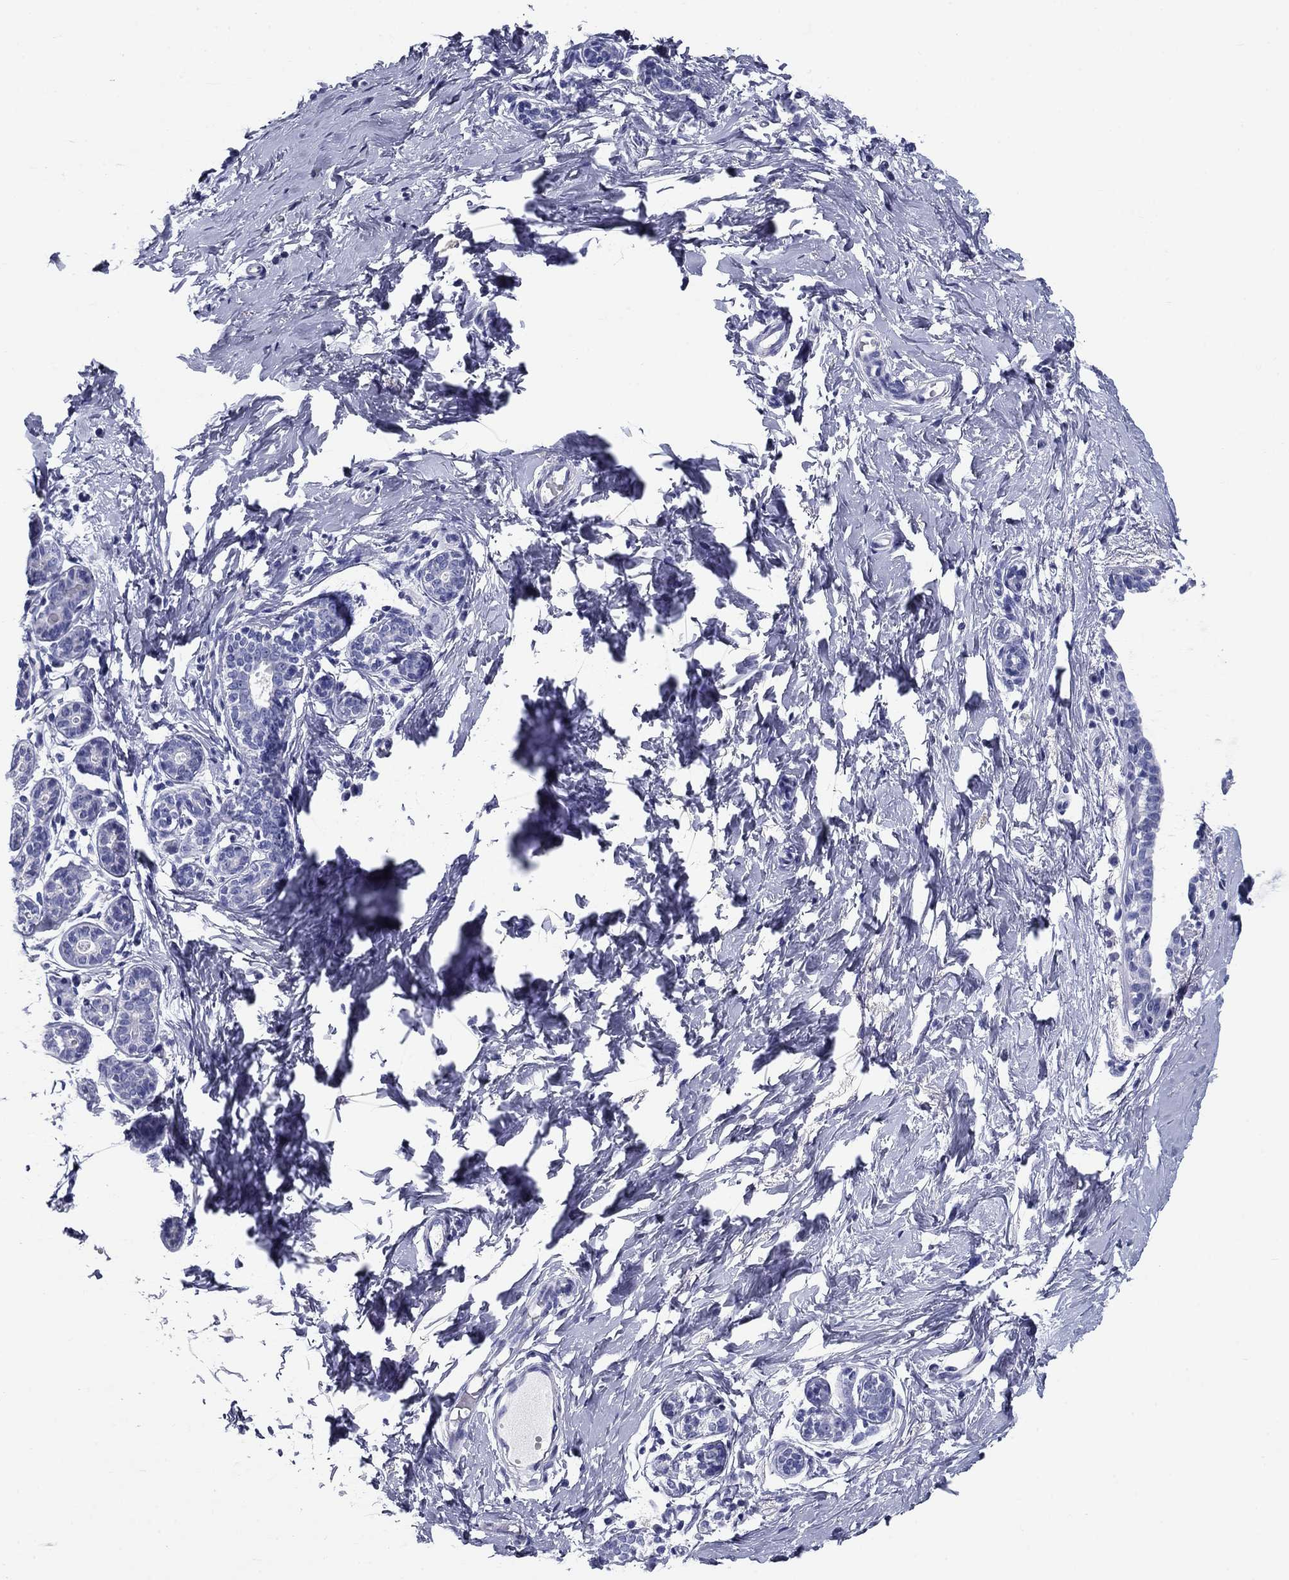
{"staining": {"intensity": "negative", "quantity": "none", "location": "none"}, "tissue": "breast", "cell_type": "Adipocytes", "image_type": "normal", "snomed": [{"axis": "morphology", "description": "Normal tissue, NOS"}, {"axis": "topography", "description": "Breast"}], "caption": "Immunohistochemistry (IHC) photomicrograph of benign breast: breast stained with DAB (3,3'-diaminobenzidine) exhibits no significant protein expression in adipocytes.", "gene": "UPB1", "patient": {"sex": "female", "age": 37}}